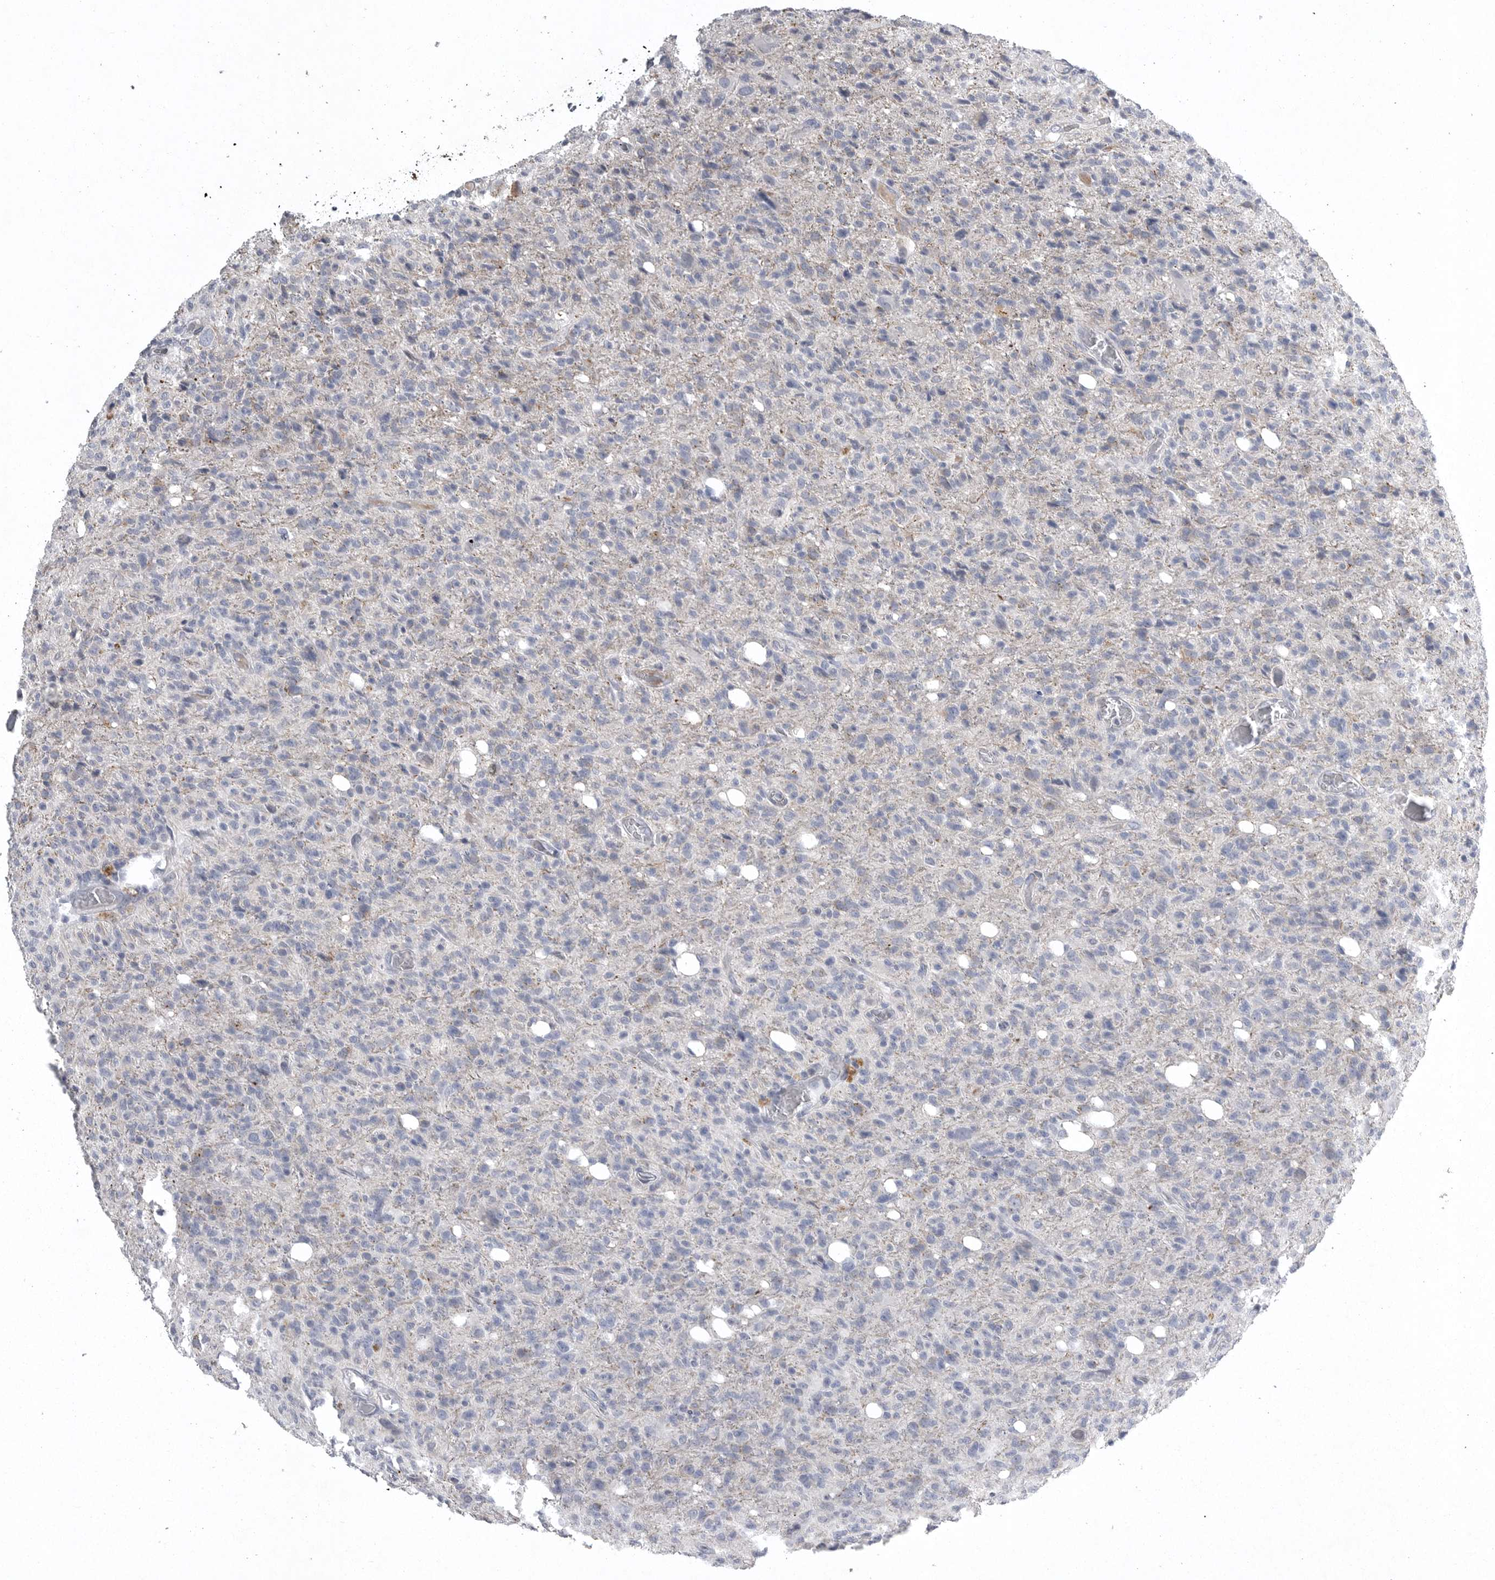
{"staining": {"intensity": "negative", "quantity": "none", "location": "none"}, "tissue": "glioma", "cell_type": "Tumor cells", "image_type": "cancer", "snomed": [{"axis": "morphology", "description": "Glioma, malignant, High grade"}, {"axis": "topography", "description": "Brain"}], "caption": "Histopathology image shows no protein staining in tumor cells of malignant glioma (high-grade) tissue. (DAB IHC, high magnification).", "gene": "CRP", "patient": {"sex": "female", "age": 57}}